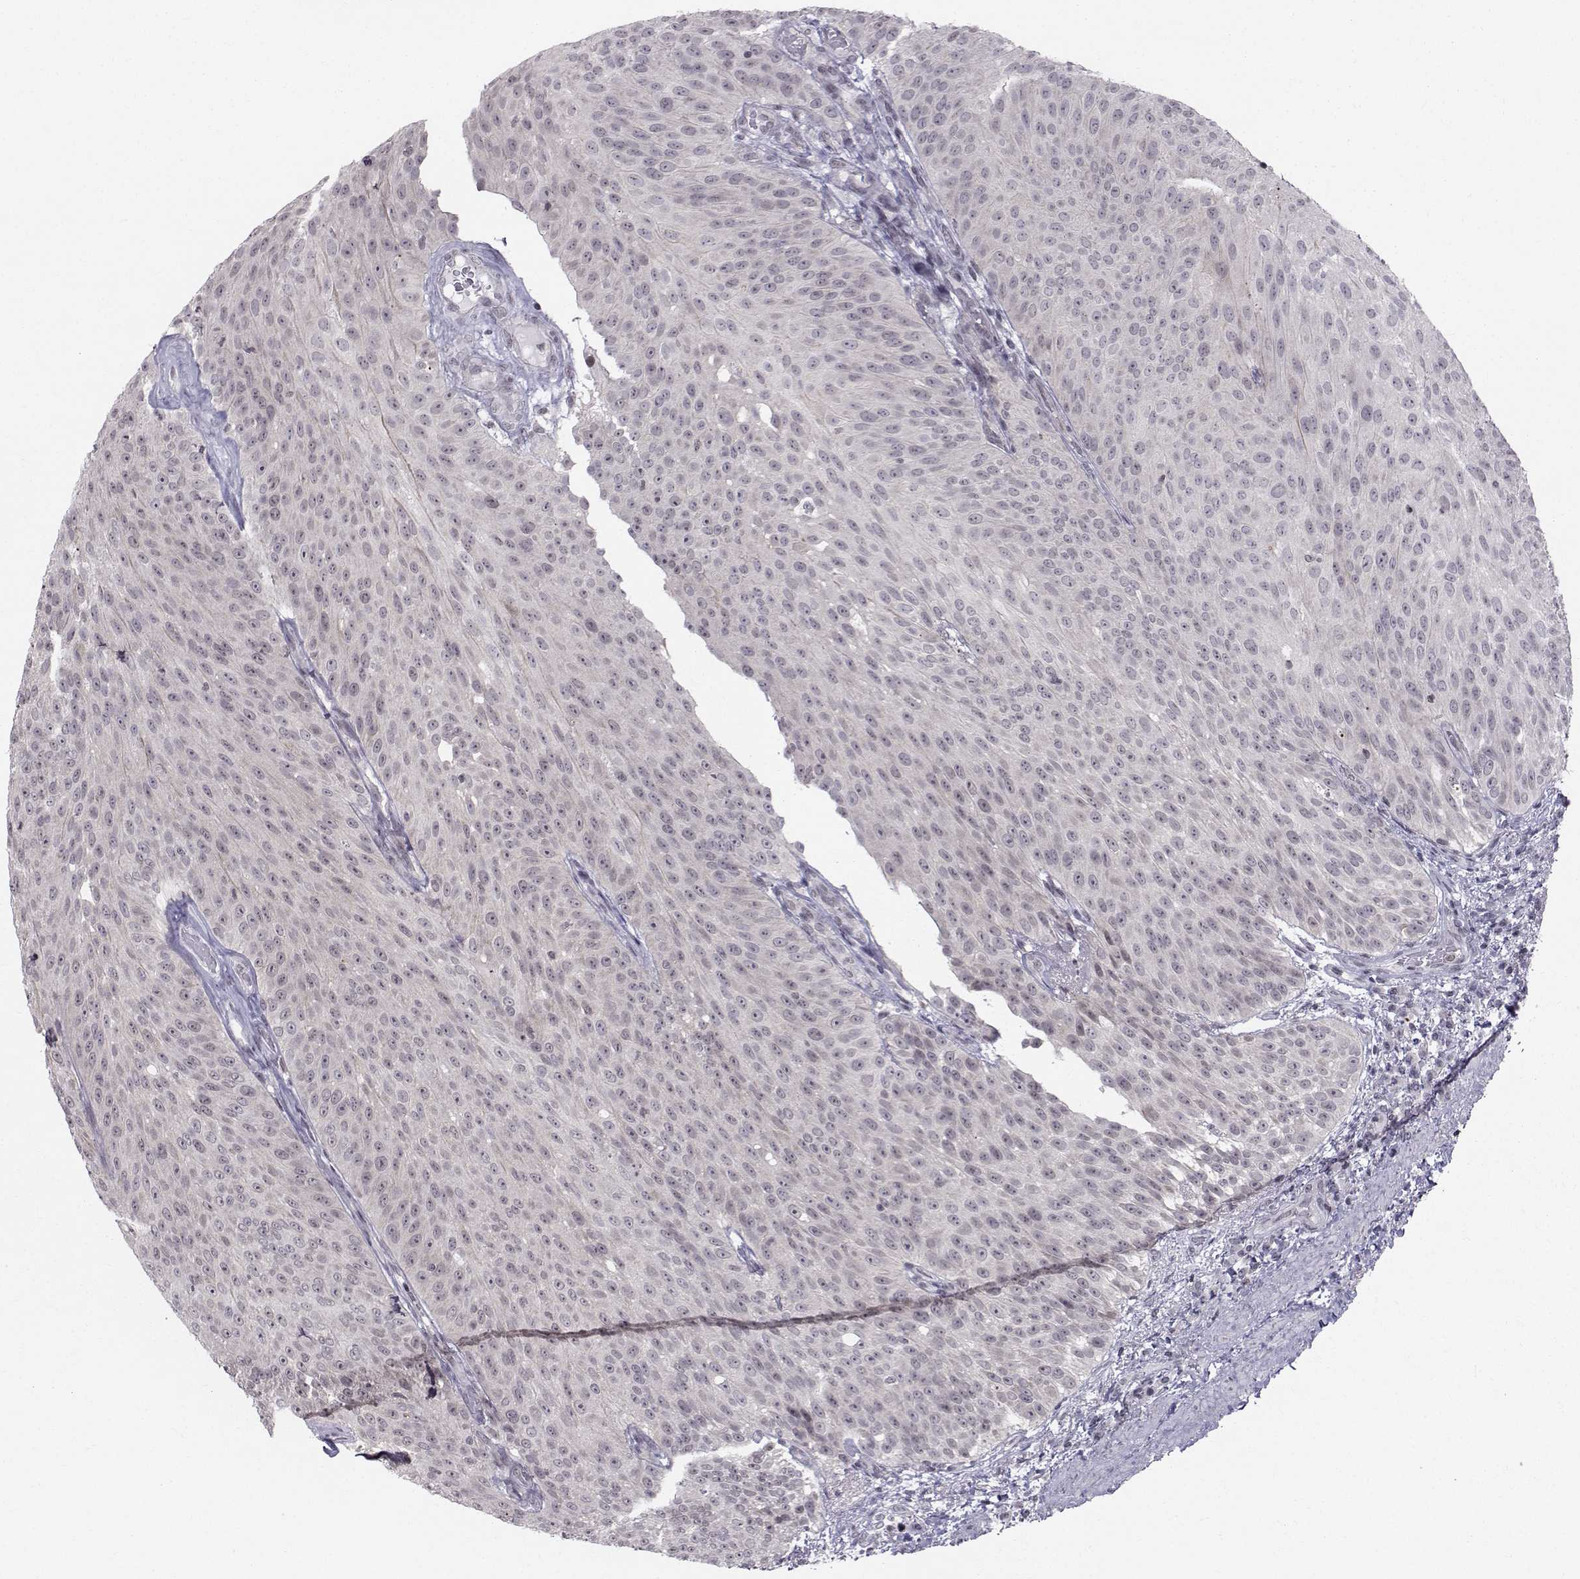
{"staining": {"intensity": "negative", "quantity": "none", "location": "none"}, "tissue": "urothelial cancer", "cell_type": "Tumor cells", "image_type": "cancer", "snomed": [{"axis": "morphology", "description": "Urothelial carcinoma, Low grade"}, {"axis": "topography", "description": "Urinary bladder"}], "caption": "A micrograph of urothelial cancer stained for a protein demonstrates no brown staining in tumor cells.", "gene": "MARCHF4", "patient": {"sex": "male", "age": 78}}